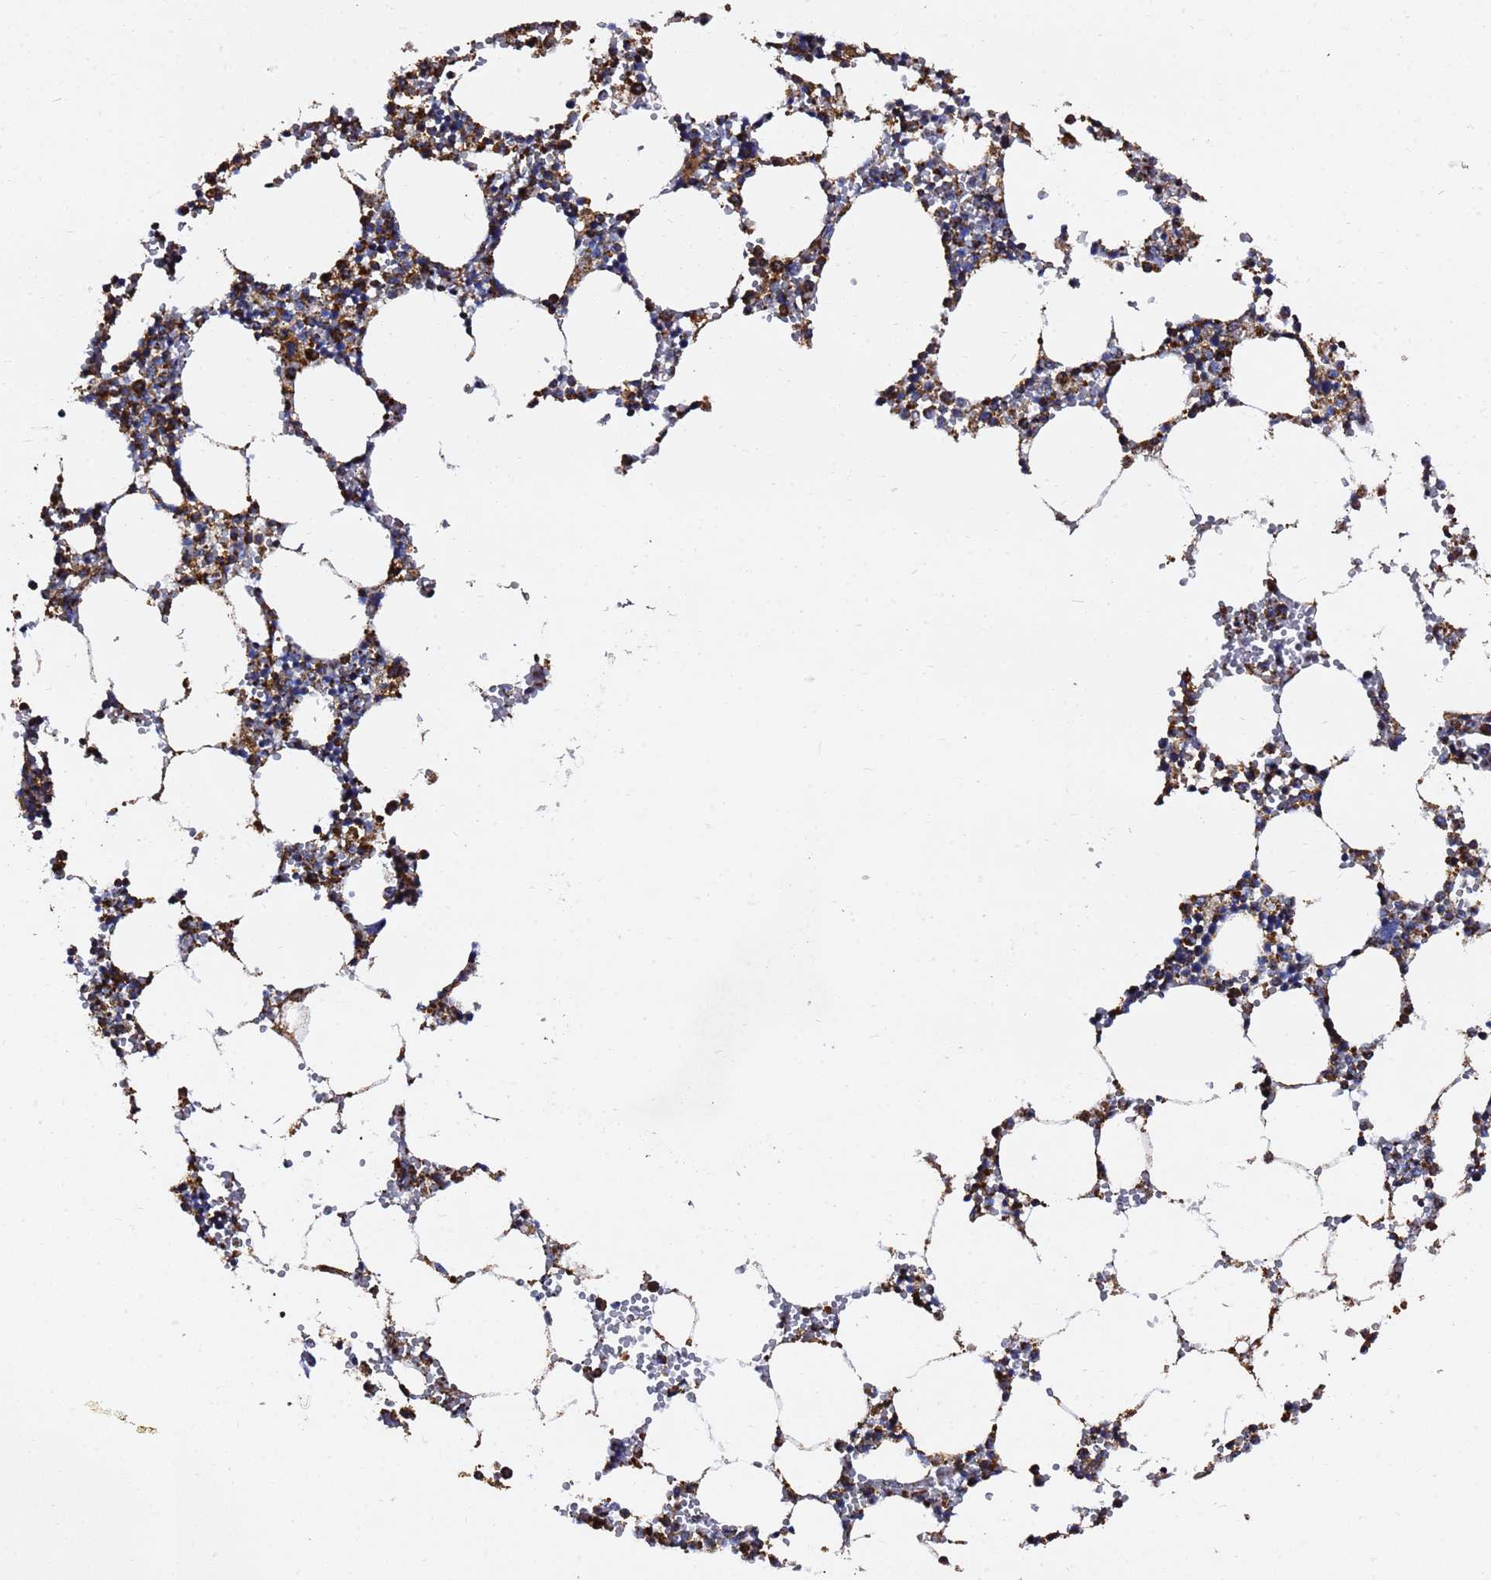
{"staining": {"intensity": "strong", "quantity": "25%-75%", "location": "cytoplasmic/membranous"}, "tissue": "bone marrow", "cell_type": "Hematopoietic cells", "image_type": "normal", "snomed": [{"axis": "morphology", "description": "Normal tissue, NOS"}, {"axis": "topography", "description": "Bone marrow"}], "caption": "Hematopoietic cells show high levels of strong cytoplasmic/membranous expression in about 25%-75% of cells in normal human bone marrow.", "gene": "PHB2", "patient": {"sex": "female", "age": 64}}